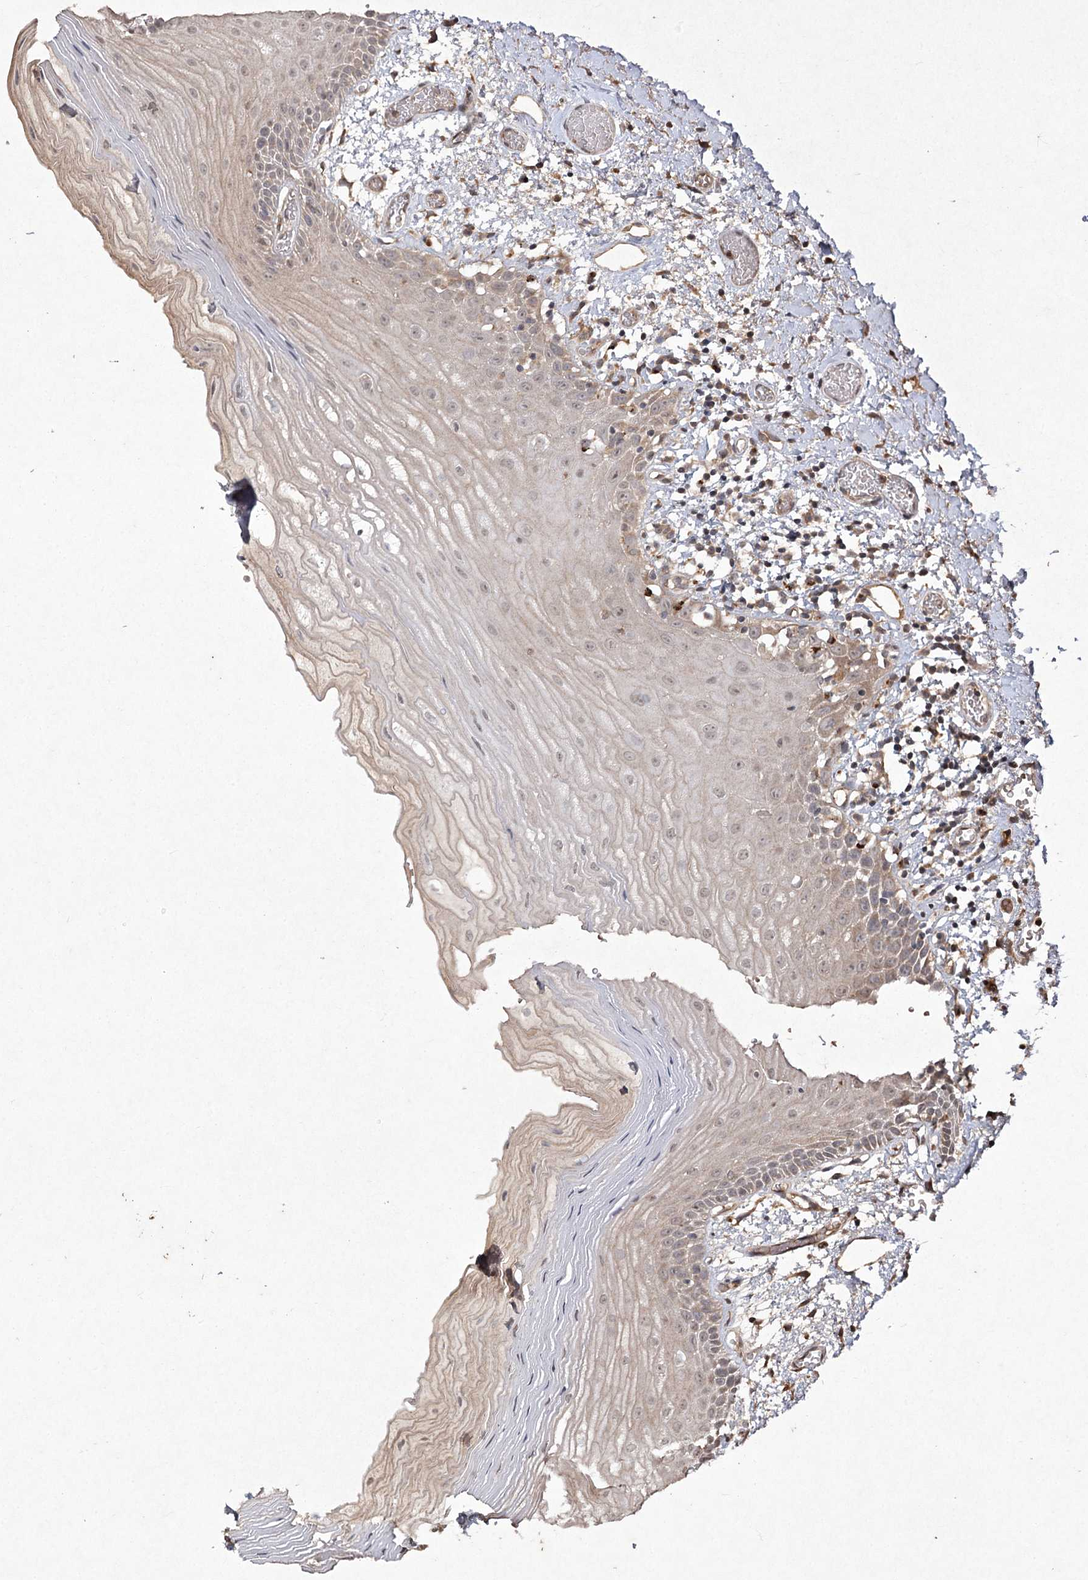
{"staining": {"intensity": "weak", "quantity": ">75%", "location": "cytoplasmic/membranous,nuclear"}, "tissue": "oral mucosa", "cell_type": "Squamous epithelial cells", "image_type": "normal", "snomed": [{"axis": "morphology", "description": "Normal tissue, NOS"}, {"axis": "topography", "description": "Oral tissue"}], "caption": "Immunohistochemistry (IHC) (DAB) staining of normal human oral mucosa demonstrates weak cytoplasmic/membranous,nuclear protein staining in about >75% of squamous epithelial cells. (Brightfield microscopy of DAB IHC at high magnification).", "gene": "FANCL", "patient": {"sex": "male", "age": 52}}